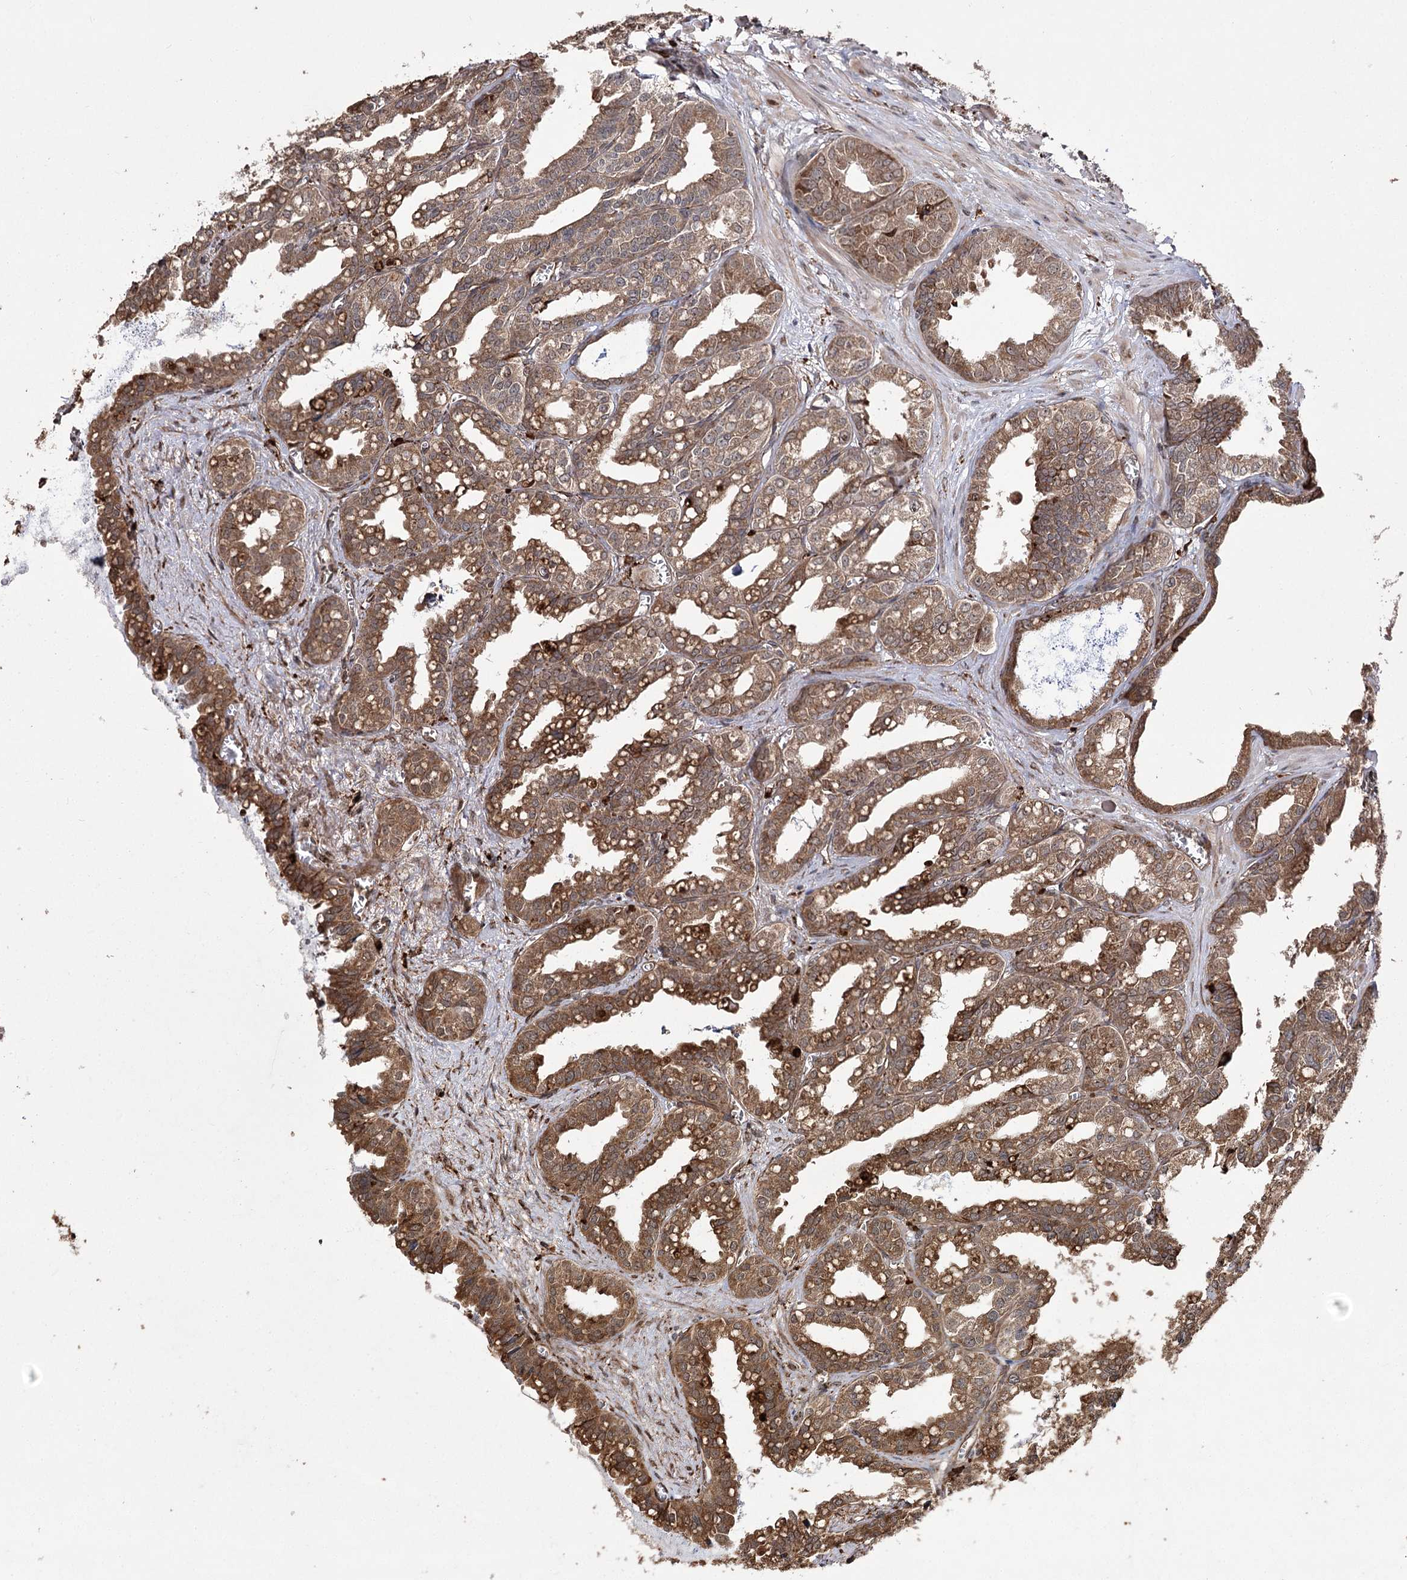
{"staining": {"intensity": "moderate", "quantity": ">75%", "location": "cytoplasmic/membranous"}, "tissue": "seminal vesicle", "cell_type": "Glandular cells", "image_type": "normal", "snomed": [{"axis": "morphology", "description": "Normal tissue, NOS"}, {"axis": "topography", "description": "Prostate"}, {"axis": "topography", "description": "Seminal veicle"}], "caption": "High-power microscopy captured an IHC histopathology image of normal seminal vesicle, revealing moderate cytoplasmic/membranous positivity in approximately >75% of glandular cells.", "gene": "FANCL", "patient": {"sex": "male", "age": 51}}